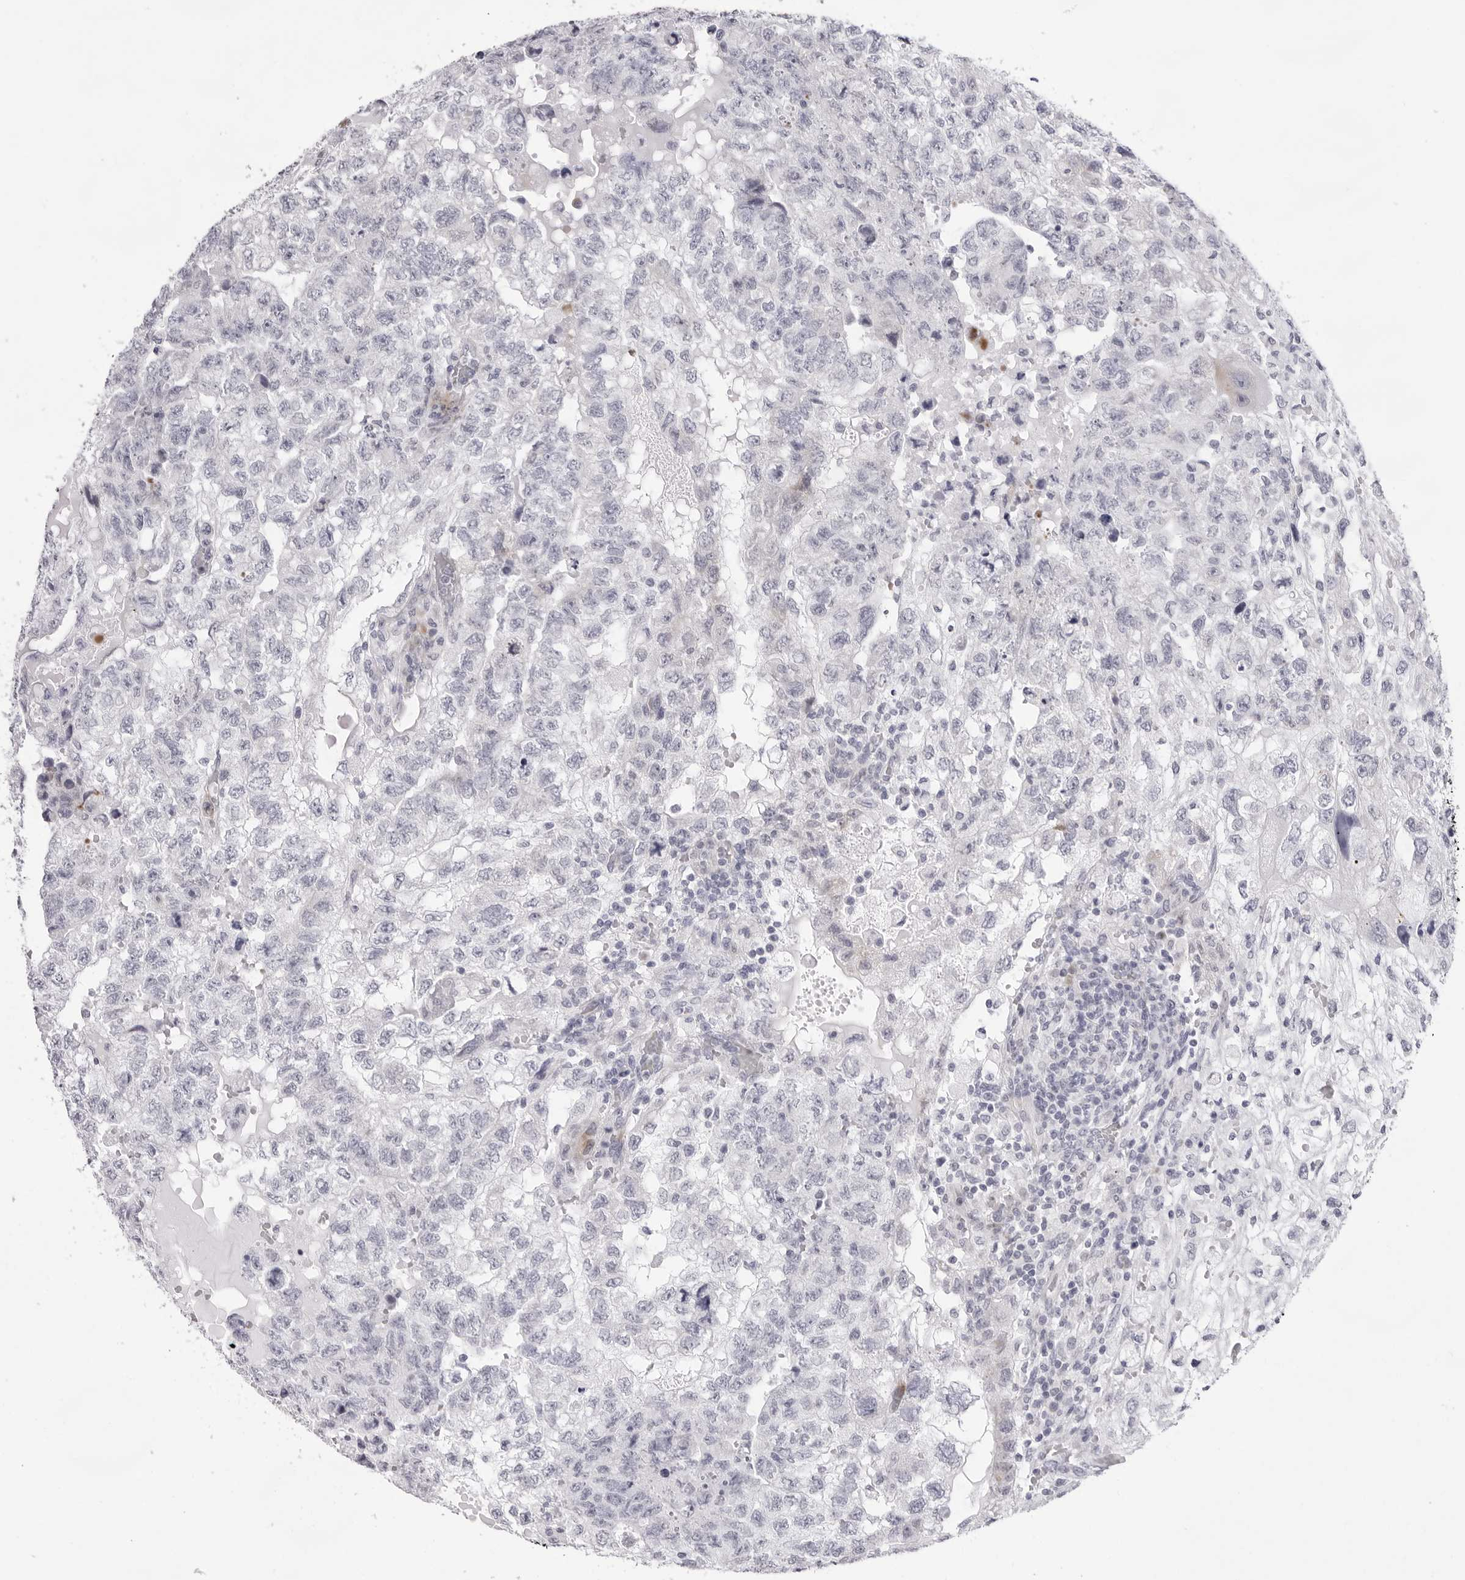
{"staining": {"intensity": "negative", "quantity": "none", "location": "none"}, "tissue": "testis cancer", "cell_type": "Tumor cells", "image_type": "cancer", "snomed": [{"axis": "morphology", "description": "Carcinoma, Embryonal, NOS"}, {"axis": "topography", "description": "Testis"}], "caption": "A photomicrograph of human testis cancer is negative for staining in tumor cells.", "gene": "SMIM2", "patient": {"sex": "male", "age": 36}}